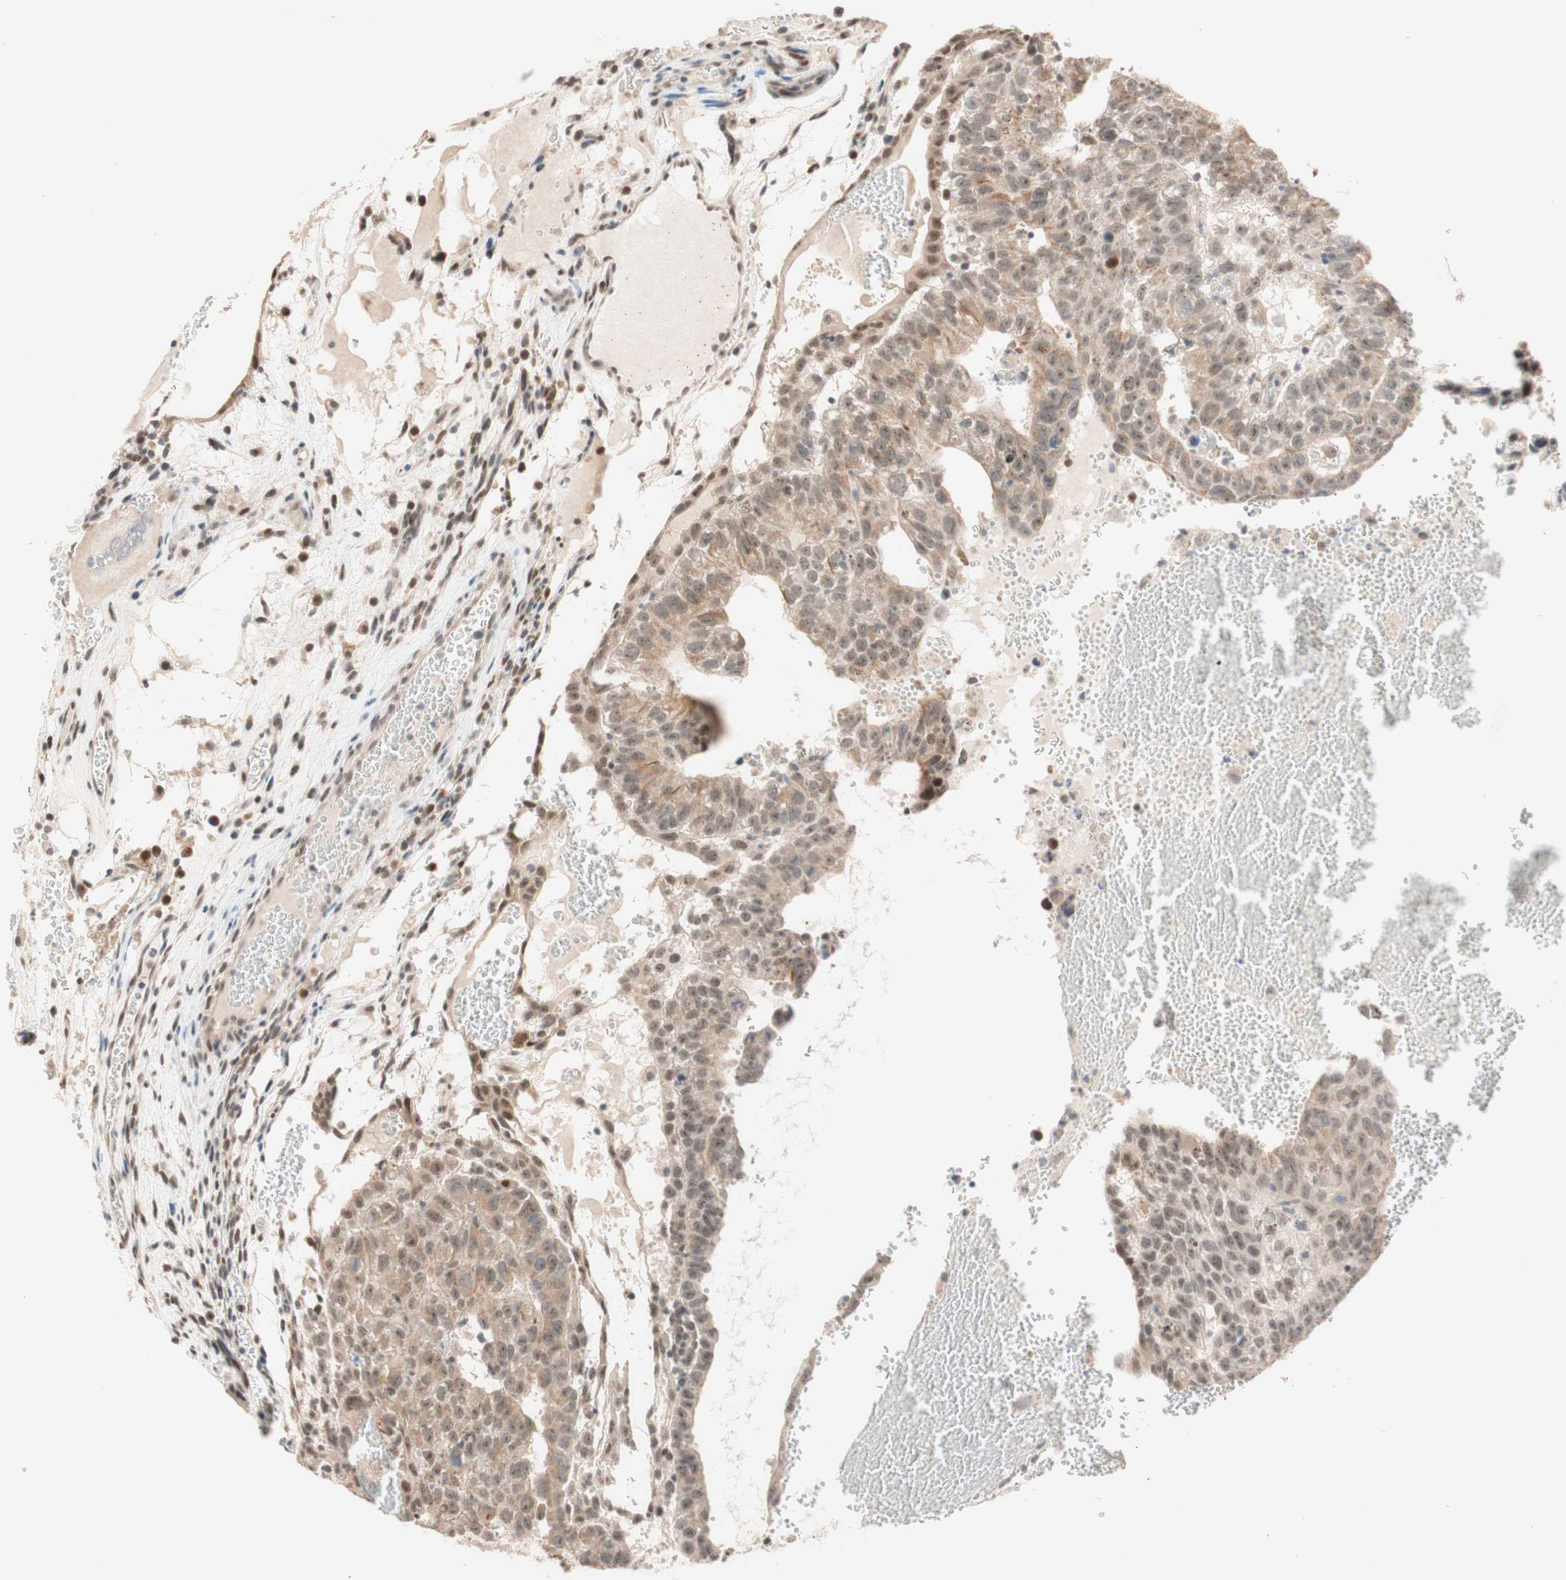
{"staining": {"intensity": "weak", "quantity": "25%-75%", "location": "cytoplasmic/membranous"}, "tissue": "testis cancer", "cell_type": "Tumor cells", "image_type": "cancer", "snomed": [{"axis": "morphology", "description": "Seminoma, NOS"}, {"axis": "morphology", "description": "Carcinoma, Embryonal, NOS"}, {"axis": "topography", "description": "Testis"}], "caption": "Immunohistochemistry (IHC) staining of testis seminoma, which reveals low levels of weak cytoplasmic/membranous positivity in approximately 25%-75% of tumor cells indicating weak cytoplasmic/membranous protein staining. The staining was performed using DAB (3,3'-diaminobenzidine) (brown) for protein detection and nuclei were counterstained in hematoxylin (blue).", "gene": "CCNC", "patient": {"sex": "male", "age": 52}}